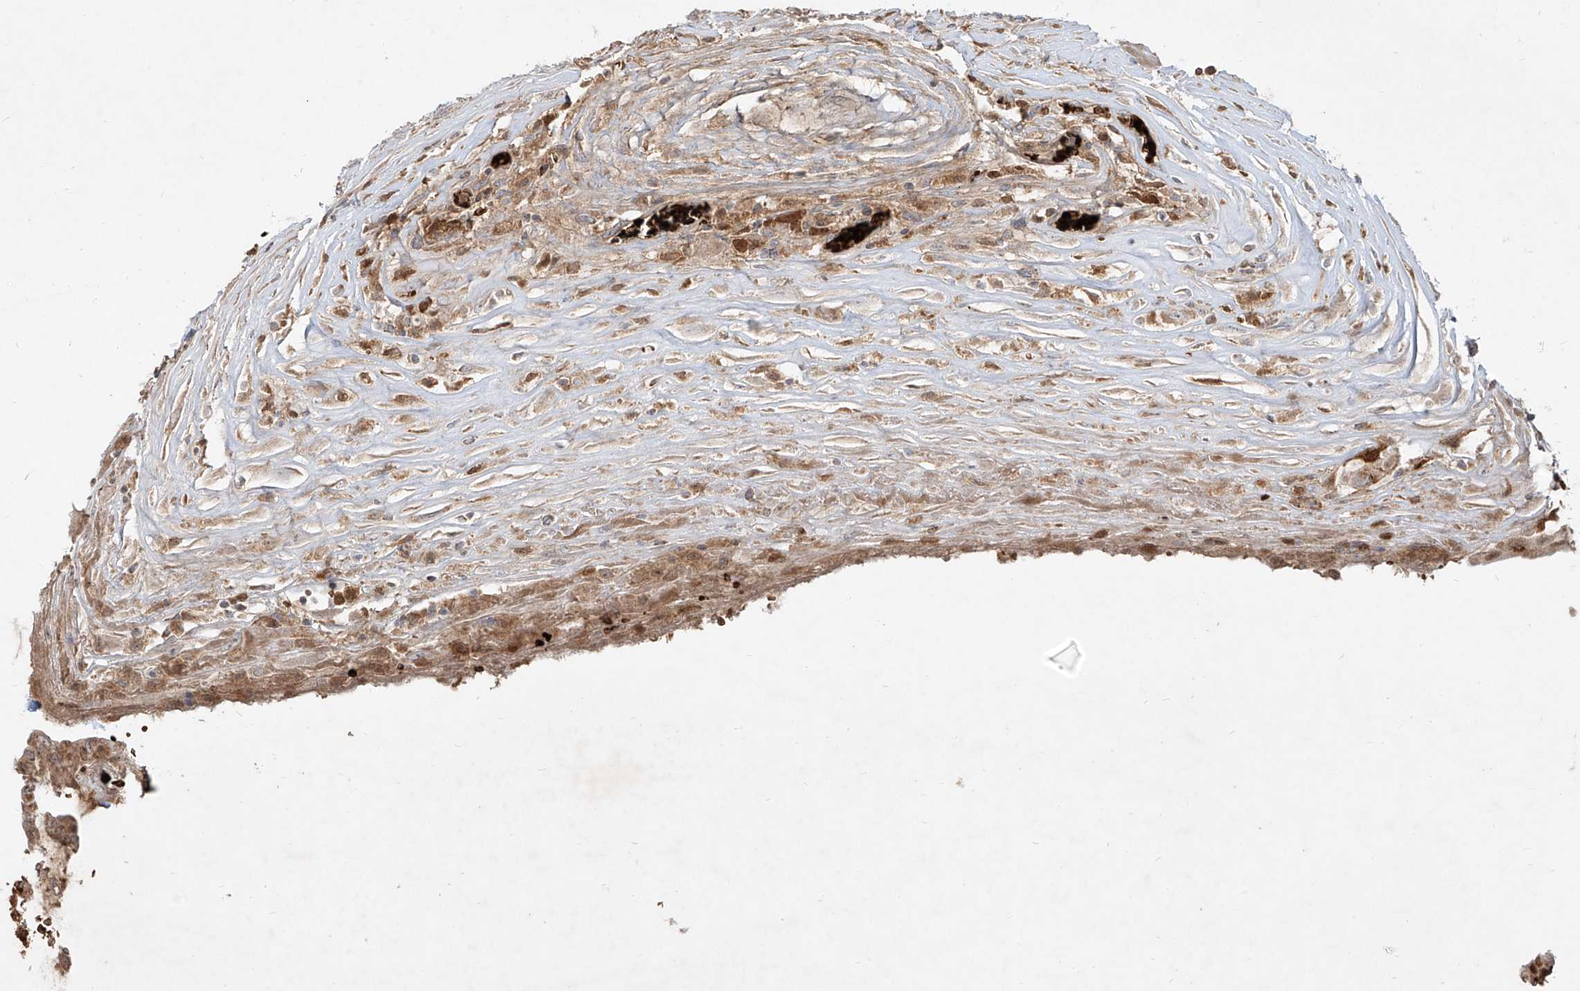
{"staining": {"intensity": "moderate", "quantity": ">75%", "location": "cytoplasmic/membranous,nuclear"}, "tissue": "thyroid cancer", "cell_type": "Tumor cells", "image_type": "cancer", "snomed": [{"axis": "morphology", "description": "Papillary adenocarcinoma, NOS"}, {"axis": "topography", "description": "Thyroid gland"}], "caption": "This image exhibits thyroid cancer stained with IHC to label a protein in brown. The cytoplasmic/membranous and nuclear of tumor cells show moderate positivity for the protein. Nuclei are counter-stained blue.", "gene": "FGD2", "patient": {"sex": "male", "age": 77}}